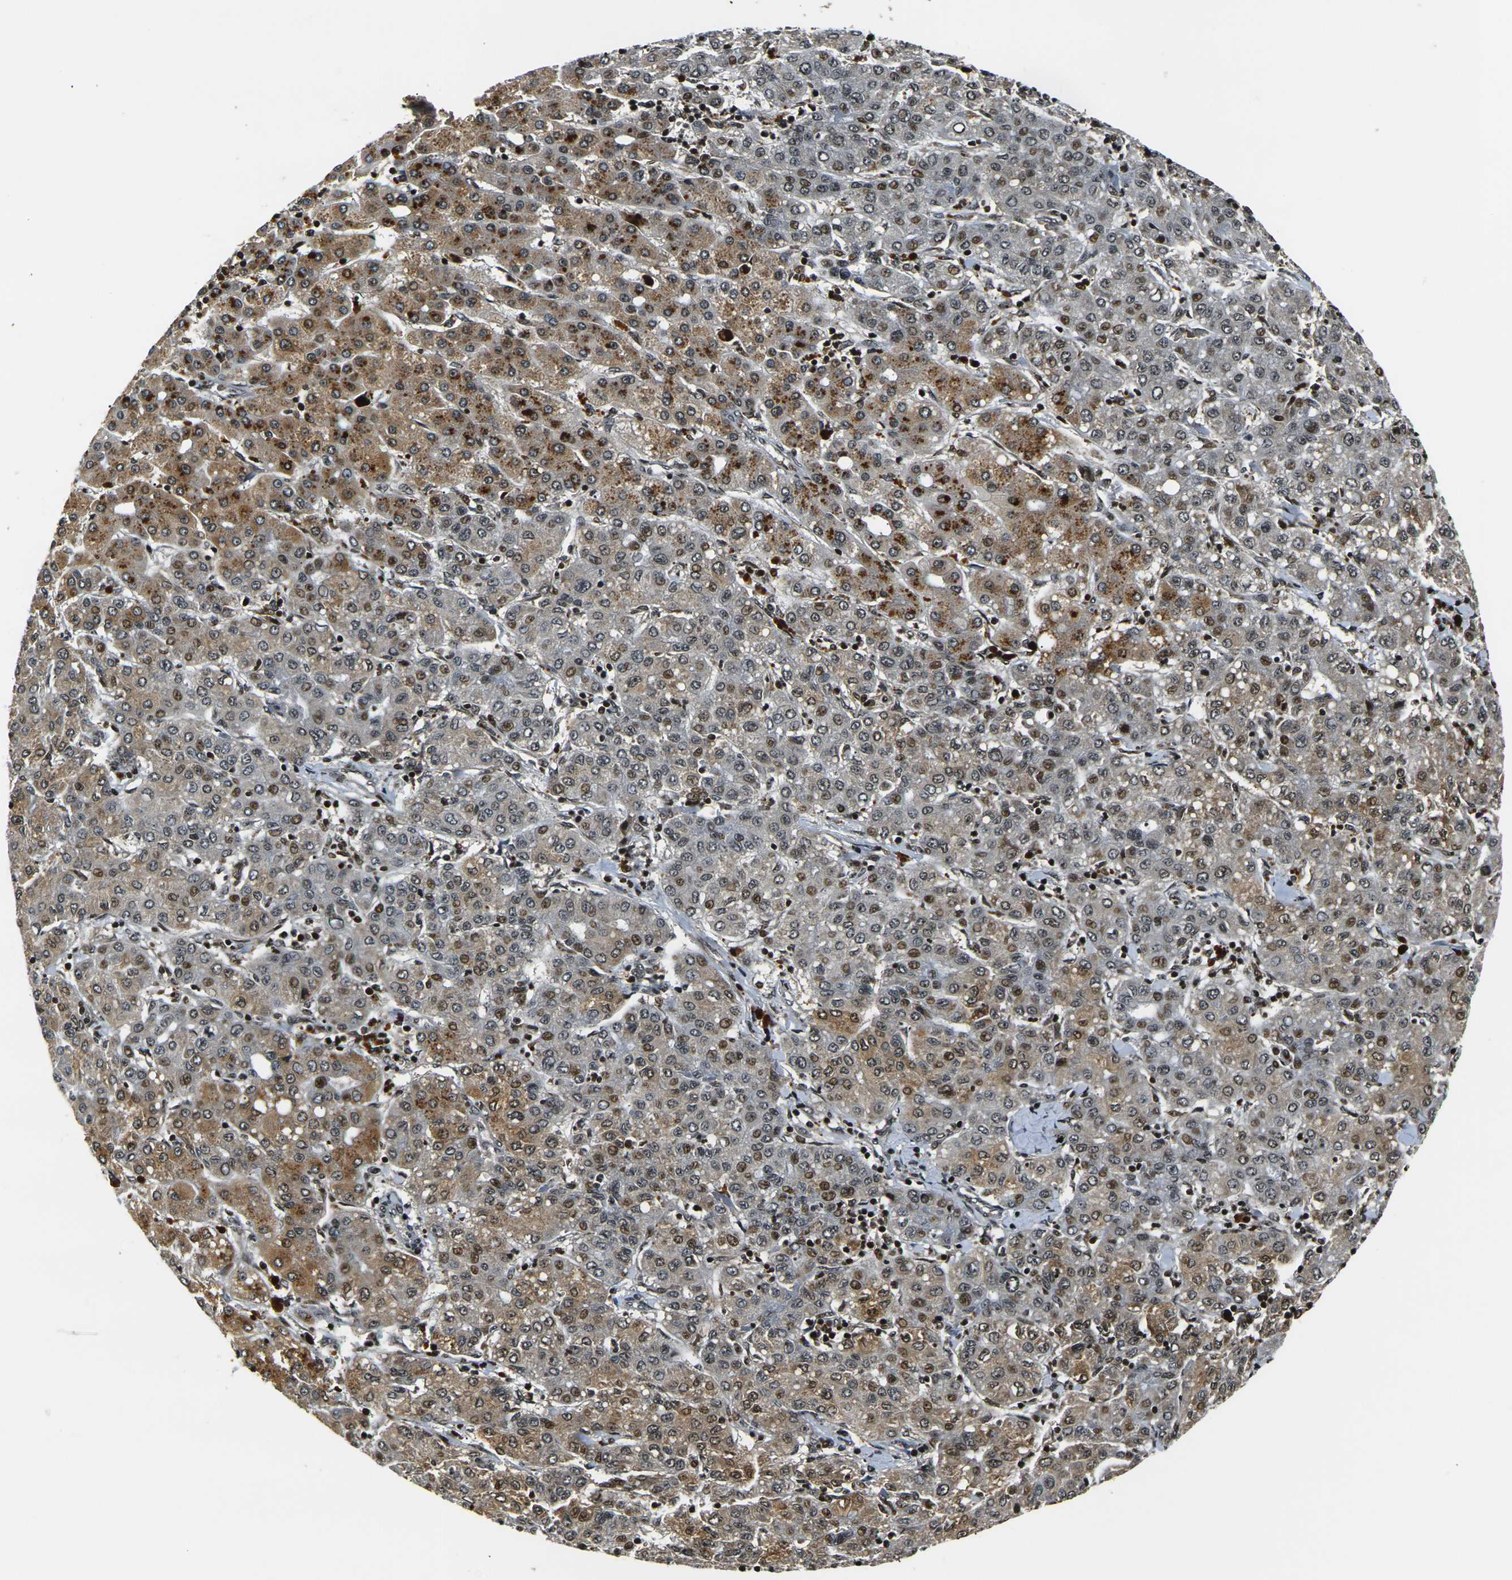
{"staining": {"intensity": "moderate", "quantity": ">75%", "location": "cytoplasmic/membranous,nuclear"}, "tissue": "liver cancer", "cell_type": "Tumor cells", "image_type": "cancer", "snomed": [{"axis": "morphology", "description": "Carcinoma, Hepatocellular, NOS"}, {"axis": "topography", "description": "Liver"}], "caption": "The image displays immunohistochemical staining of liver cancer (hepatocellular carcinoma). There is moderate cytoplasmic/membranous and nuclear expression is identified in about >75% of tumor cells.", "gene": "ACTL6A", "patient": {"sex": "male", "age": 65}}